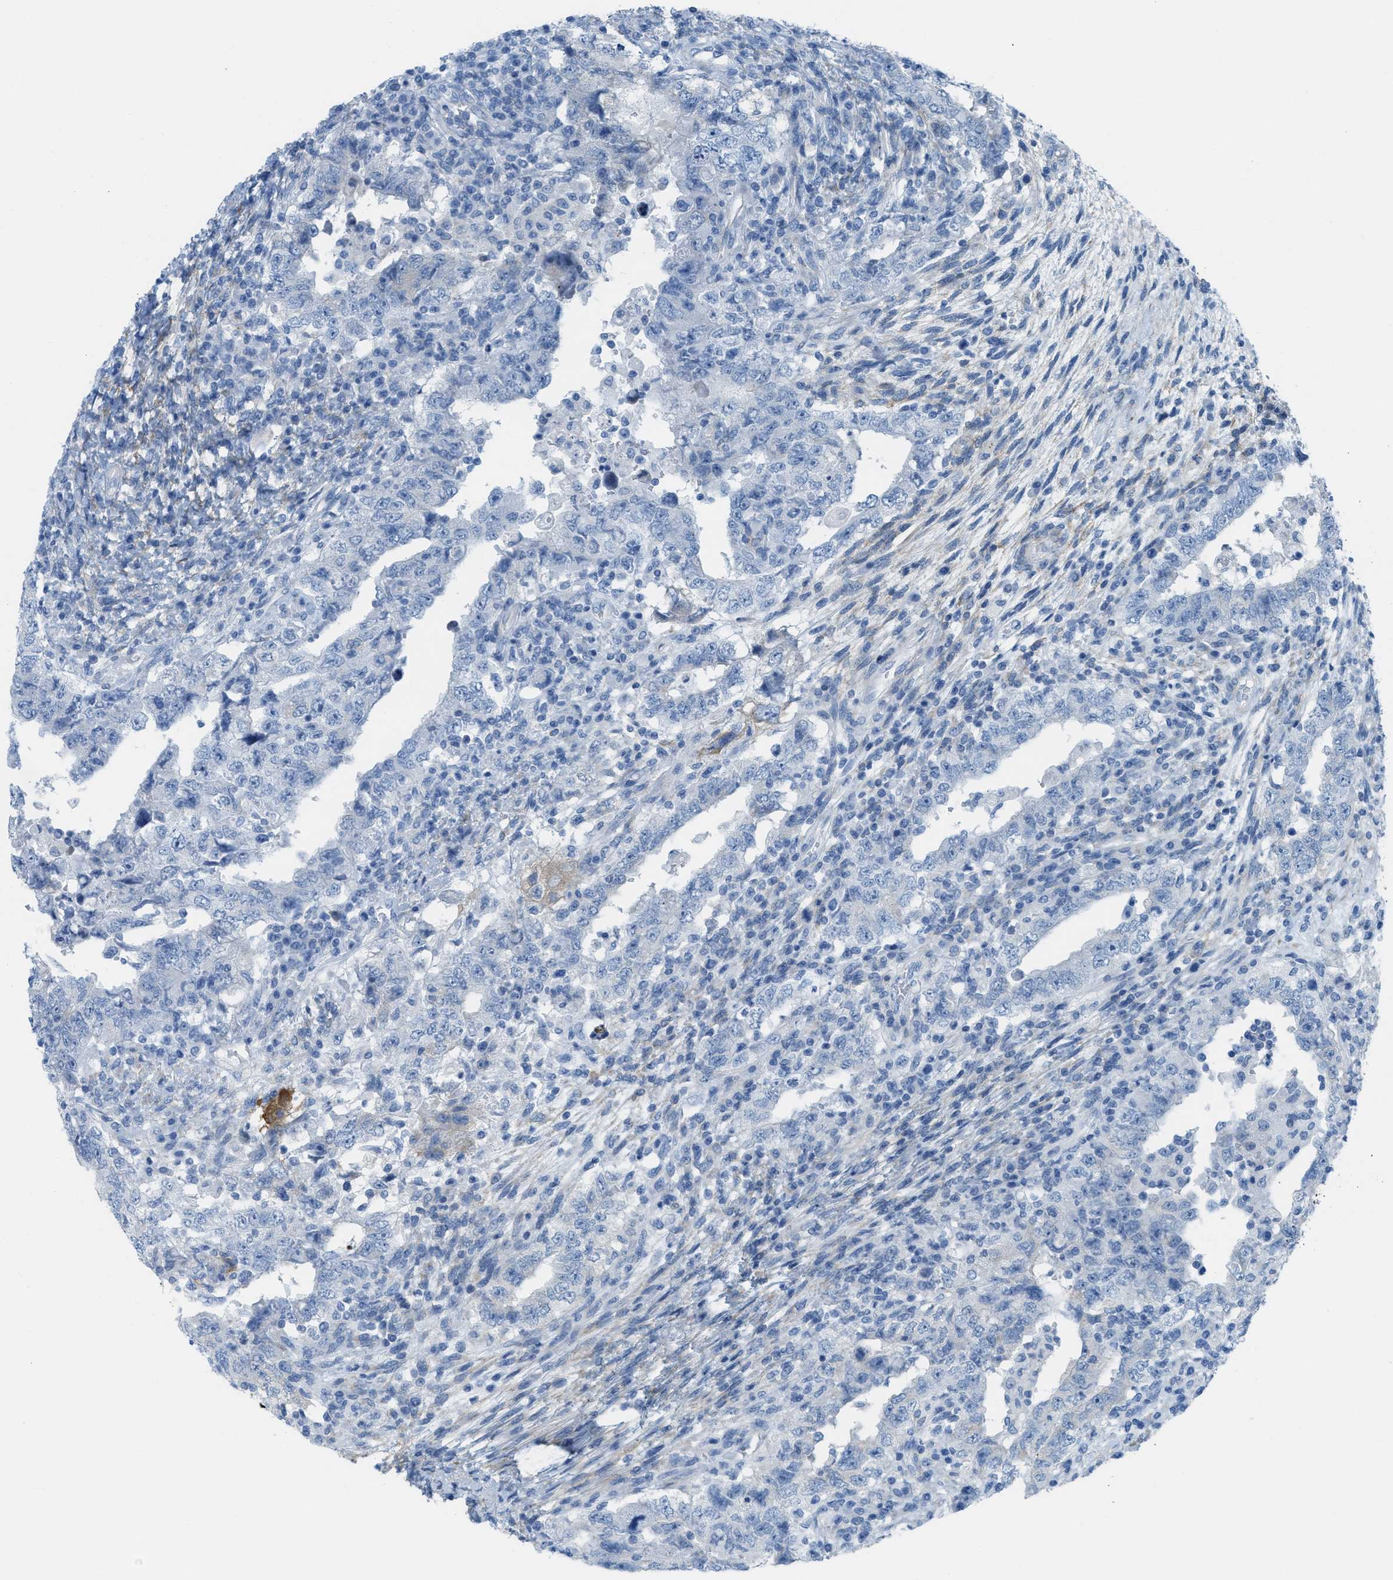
{"staining": {"intensity": "negative", "quantity": "none", "location": "none"}, "tissue": "testis cancer", "cell_type": "Tumor cells", "image_type": "cancer", "snomed": [{"axis": "morphology", "description": "Carcinoma, Embryonal, NOS"}, {"axis": "topography", "description": "Testis"}], "caption": "Immunohistochemistry photomicrograph of neoplastic tissue: human embryonal carcinoma (testis) stained with DAB (3,3'-diaminobenzidine) shows no significant protein positivity in tumor cells.", "gene": "ASGR1", "patient": {"sex": "male", "age": 26}}